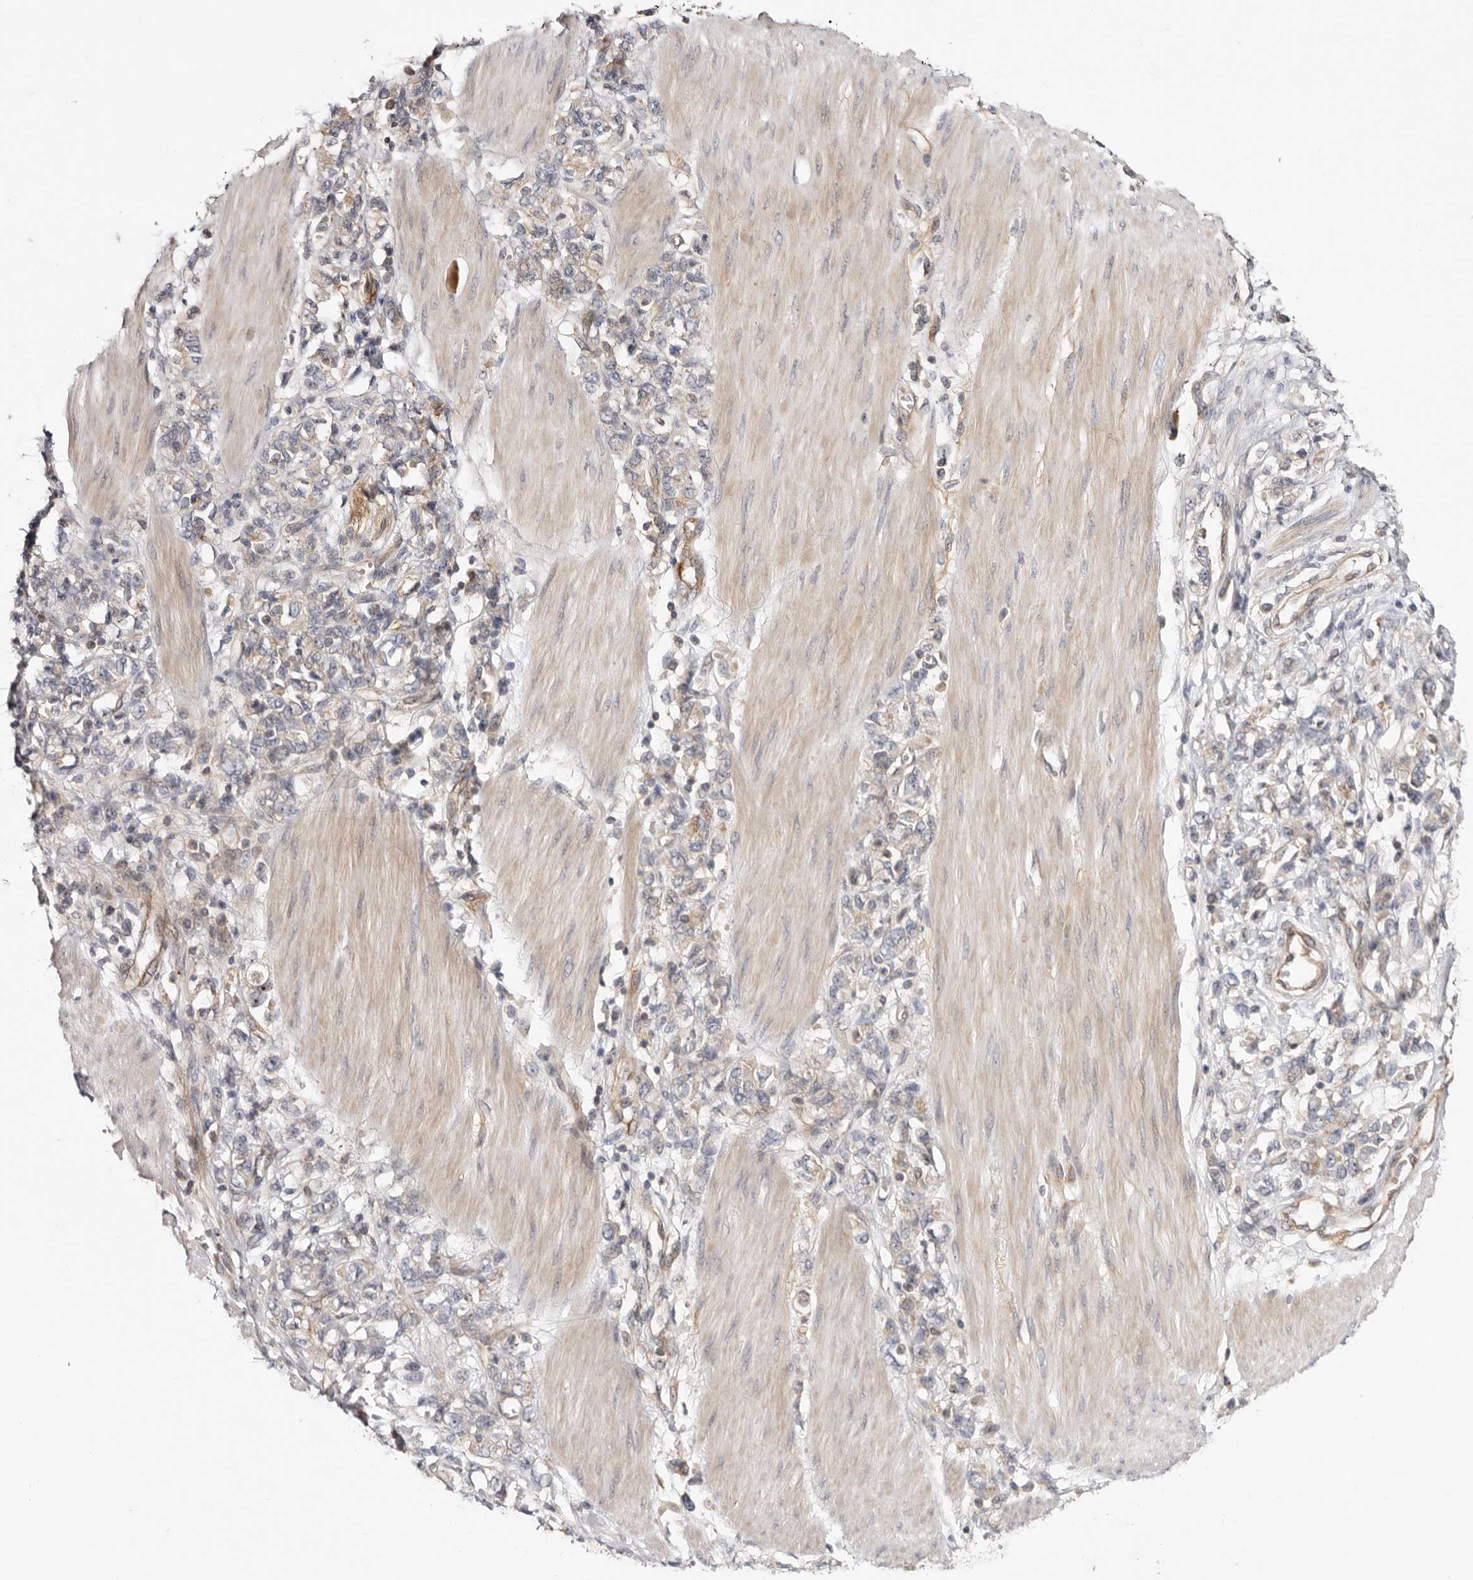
{"staining": {"intensity": "weak", "quantity": "<25%", "location": "cytoplasmic/membranous"}, "tissue": "stomach cancer", "cell_type": "Tumor cells", "image_type": "cancer", "snomed": [{"axis": "morphology", "description": "Adenocarcinoma, NOS"}, {"axis": "topography", "description": "Stomach"}], "caption": "Tumor cells are negative for brown protein staining in stomach cancer (adenocarcinoma).", "gene": "PANK4", "patient": {"sex": "female", "age": 76}}